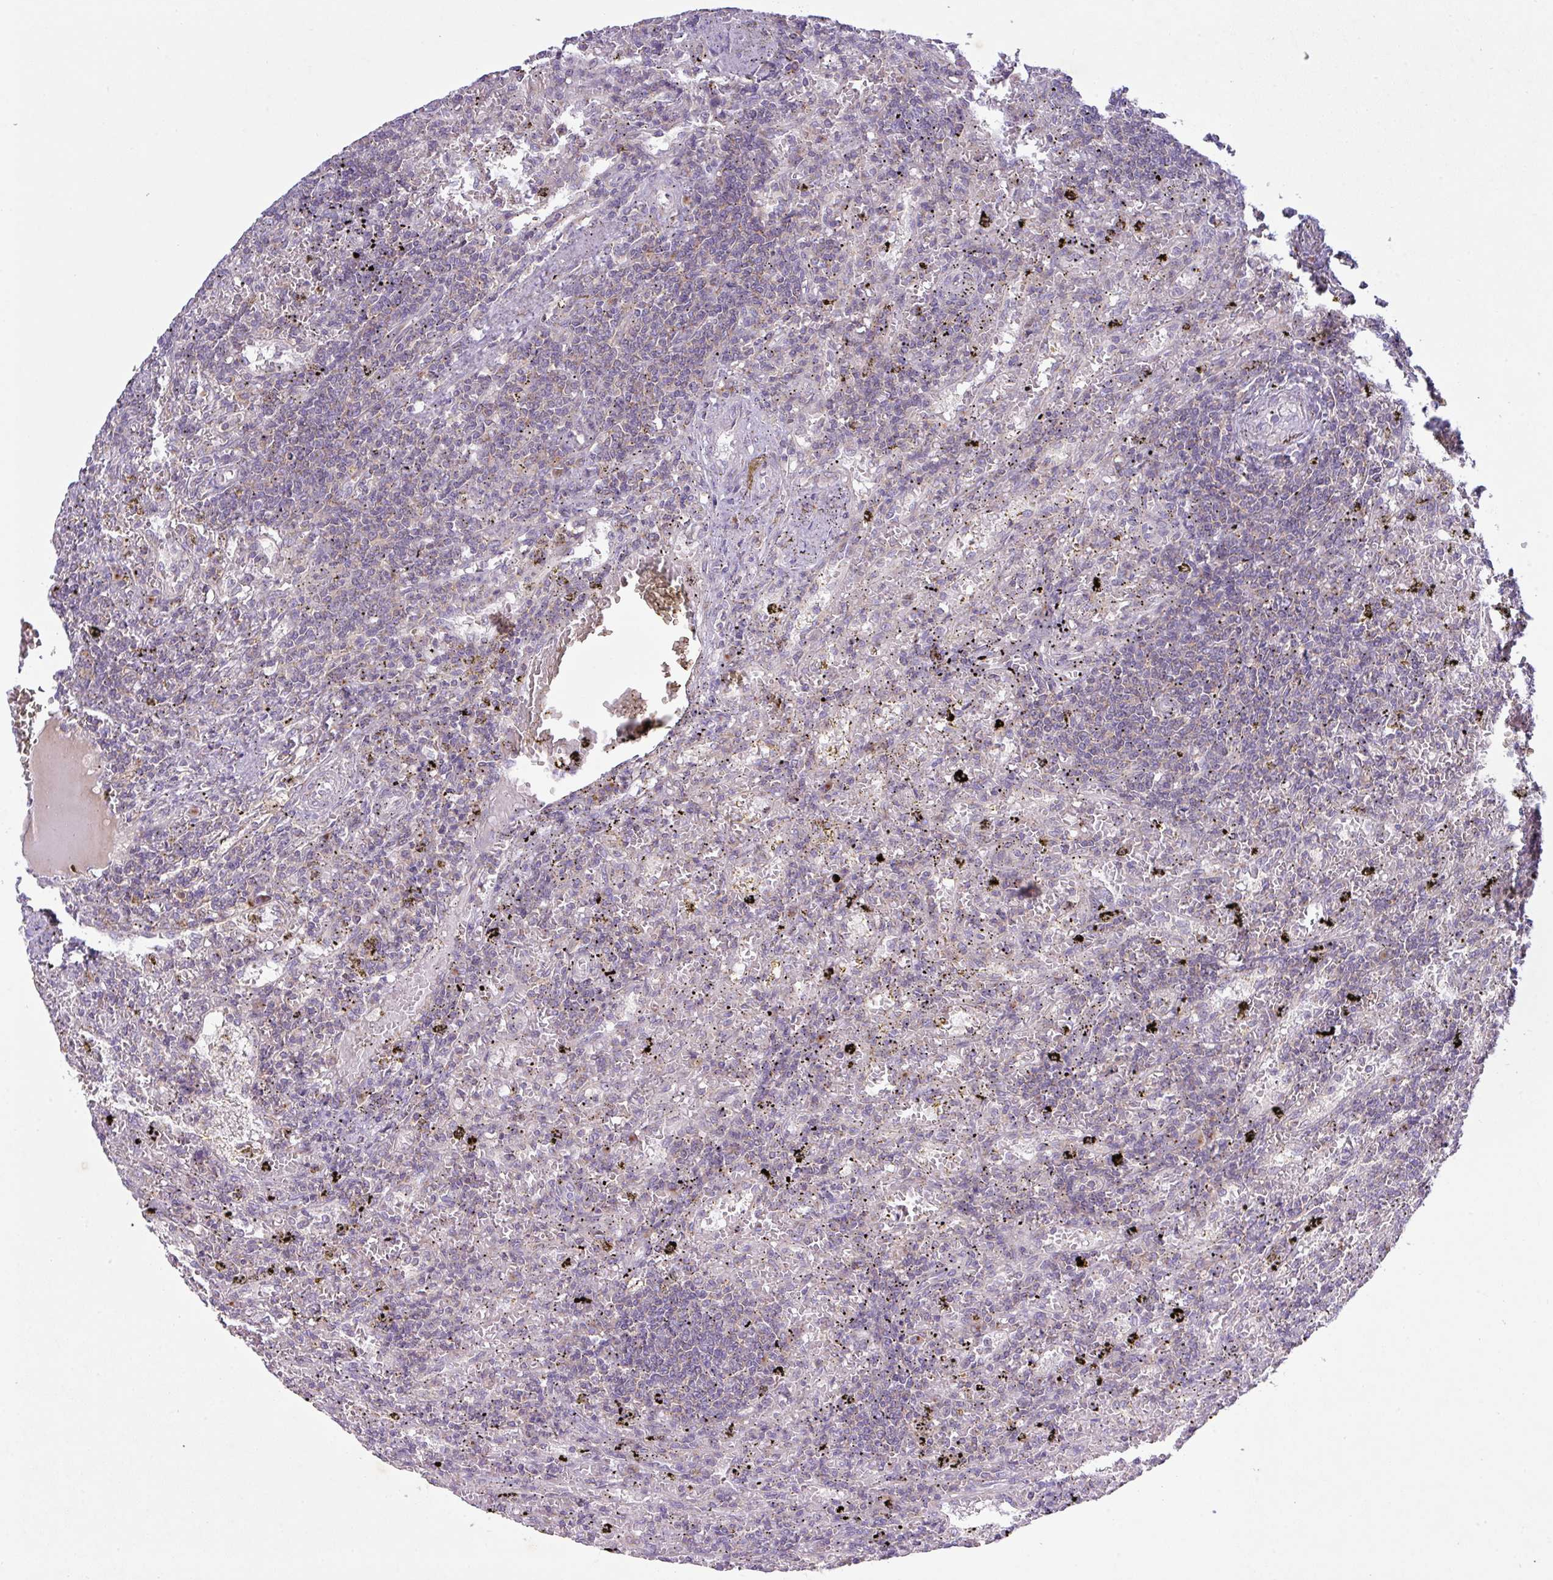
{"staining": {"intensity": "negative", "quantity": "none", "location": "none"}, "tissue": "lymphoma", "cell_type": "Tumor cells", "image_type": "cancer", "snomed": [{"axis": "morphology", "description": "Malignant lymphoma, non-Hodgkin's type, Low grade"}, {"axis": "topography", "description": "Spleen"}], "caption": "DAB immunohistochemical staining of human lymphoma reveals no significant positivity in tumor cells. (DAB immunohistochemistry visualized using brightfield microscopy, high magnification).", "gene": "VTI1A", "patient": {"sex": "male", "age": 76}}